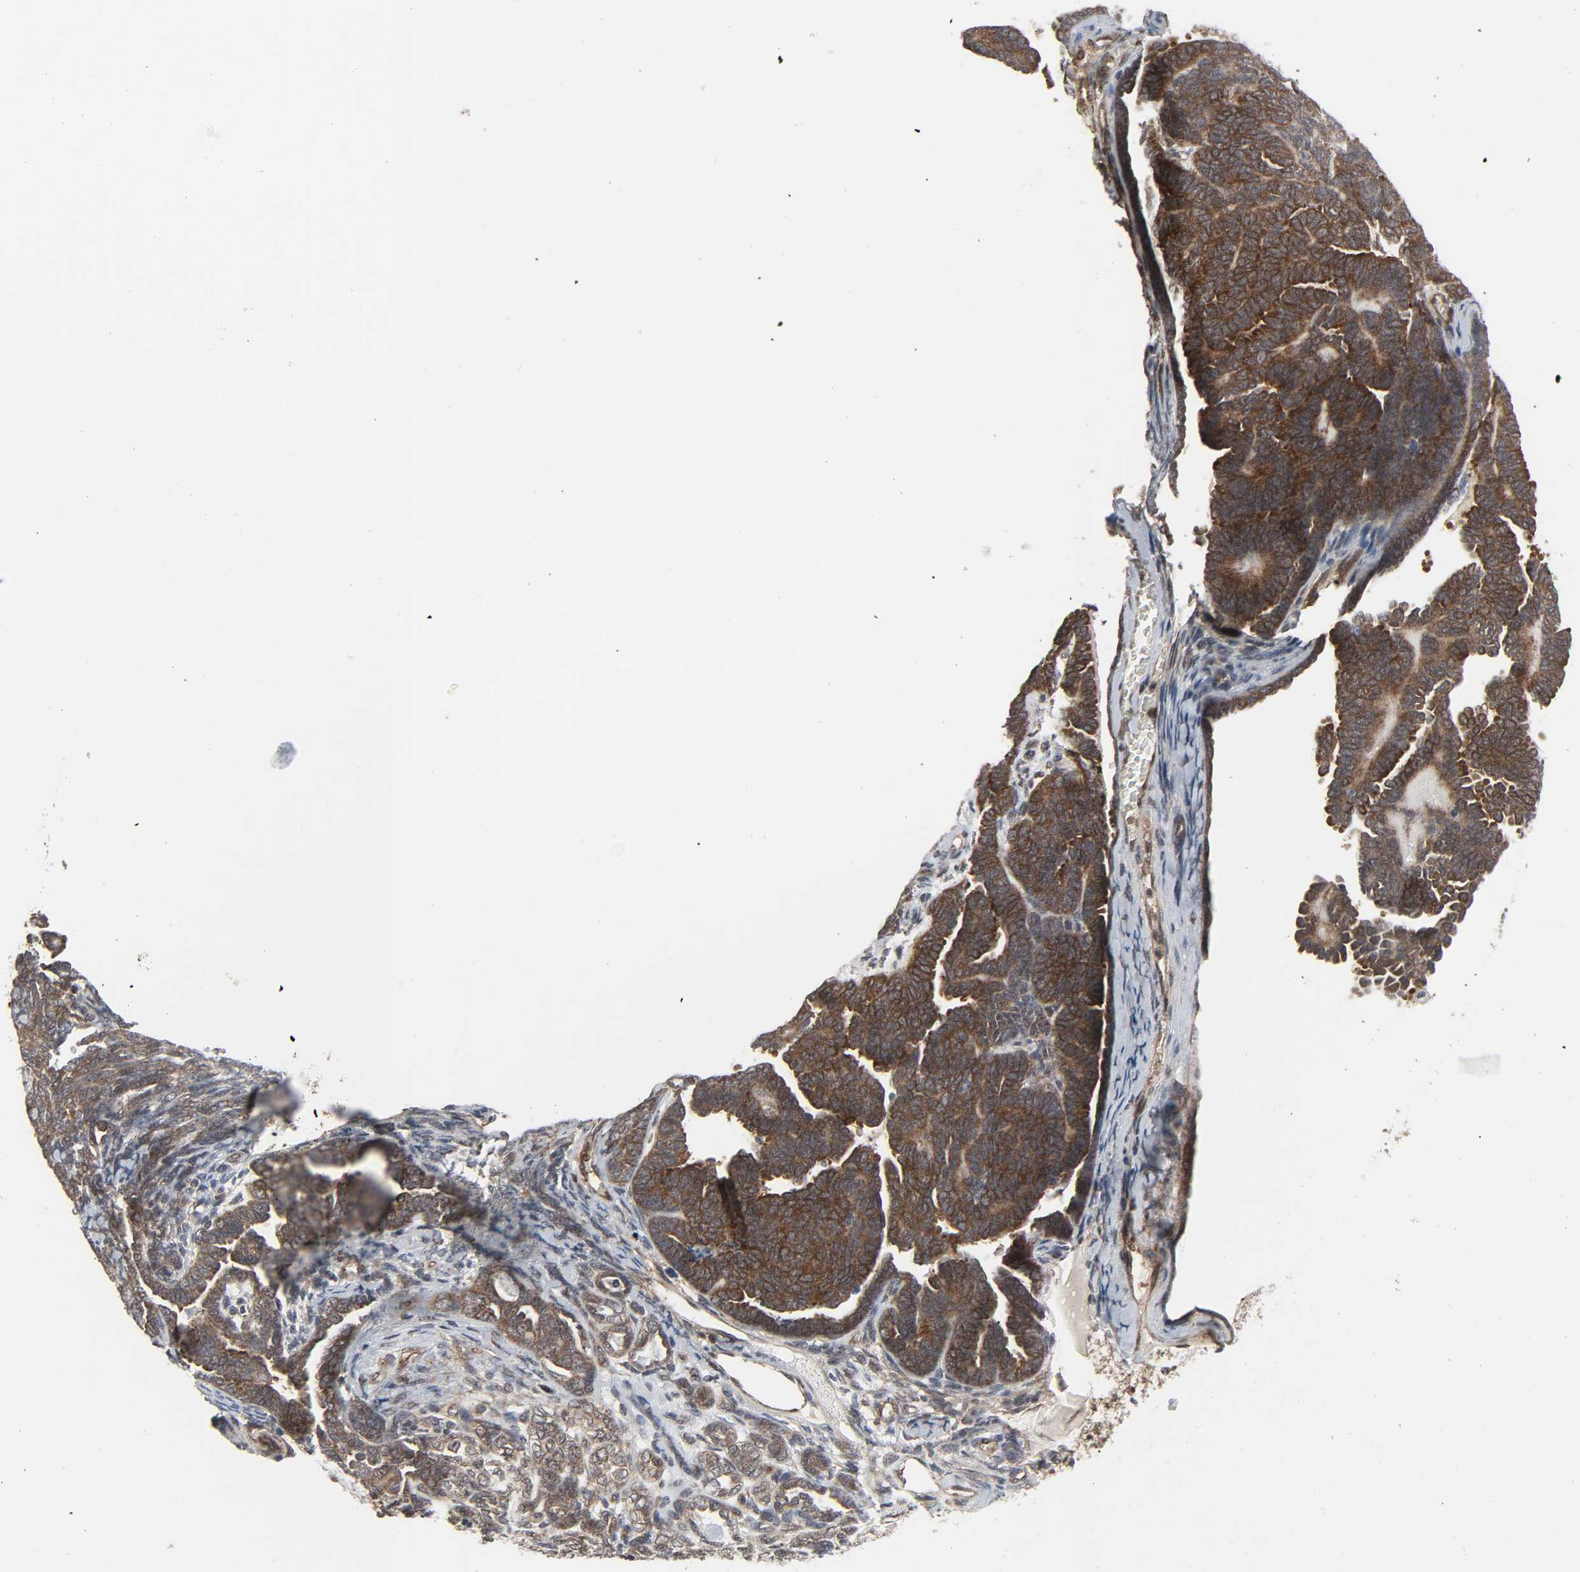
{"staining": {"intensity": "moderate", "quantity": ">75%", "location": "cytoplasmic/membranous"}, "tissue": "endometrial cancer", "cell_type": "Tumor cells", "image_type": "cancer", "snomed": [{"axis": "morphology", "description": "Neoplasm, malignant, NOS"}, {"axis": "topography", "description": "Endometrium"}], "caption": "Protein expression by IHC demonstrates moderate cytoplasmic/membranous positivity in about >75% of tumor cells in neoplasm (malignant) (endometrial).", "gene": "GSK3A", "patient": {"sex": "female", "age": 74}}